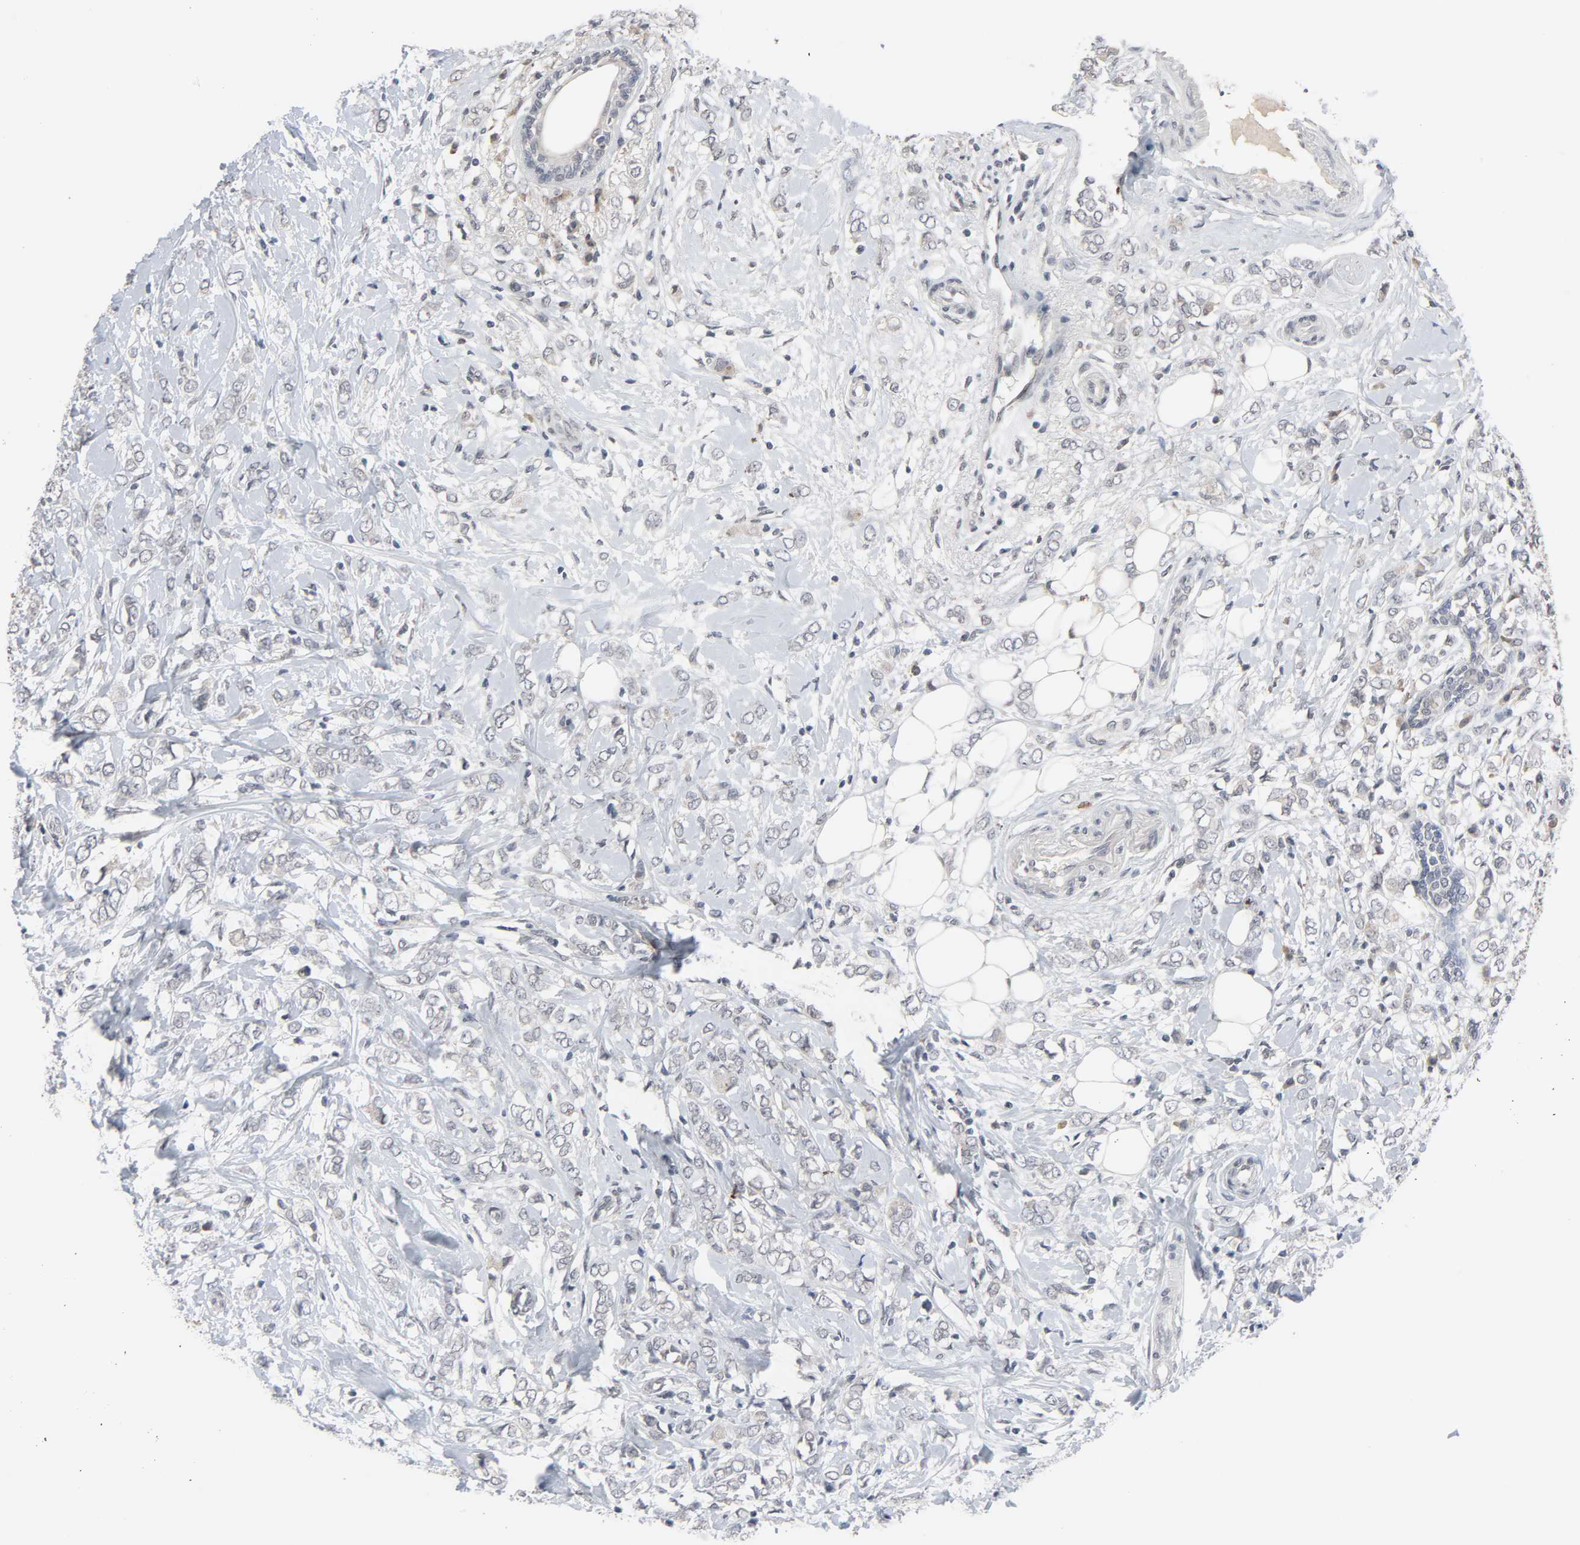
{"staining": {"intensity": "negative", "quantity": "none", "location": "none"}, "tissue": "breast cancer", "cell_type": "Tumor cells", "image_type": "cancer", "snomed": [{"axis": "morphology", "description": "Normal tissue, NOS"}, {"axis": "morphology", "description": "Lobular carcinoma"}, {"axis": "topography", "description": "Breast"}], "caption": "Tumor cells are negative for protein expression in human breast cancer. (IHC, brightfield microscopy, high magnification).", "gene": "MT3", "patient": {"sex": "female", "age": 47}}